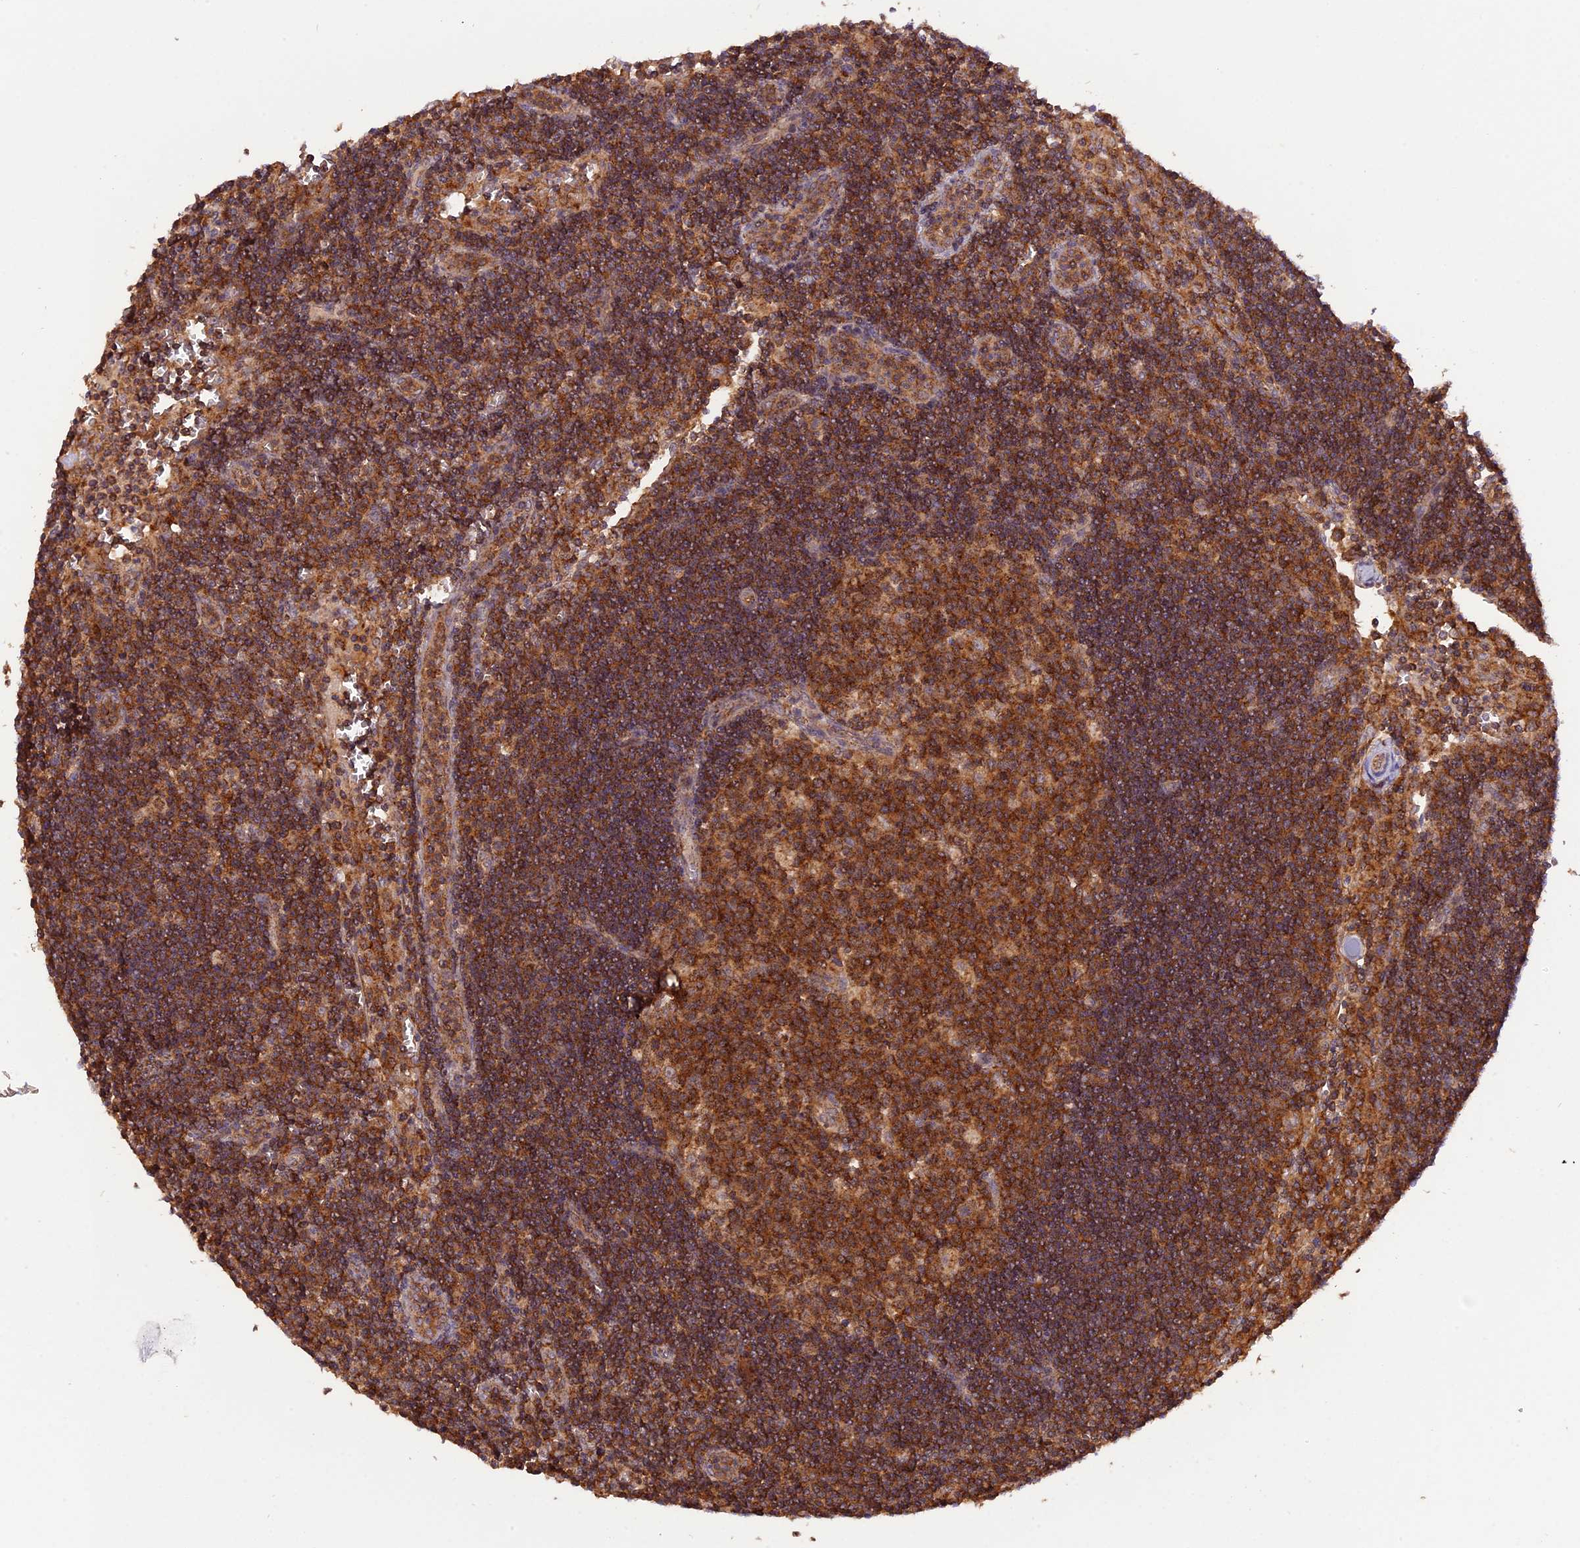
{"staining": {"intensity": "strong", "quantity": ">75%", "location": "cytoplasmic/membranous"}, "tissue": "lymph node", "cell_type": "Germinal center cells", "image_type": "normal", "snomed": [{"axis": "morphology", "description": "Normal tissue, NOS"}, {"axis": "topography", "description": "Lymph node"}], "caption": "DAB immunohistochemical staining of unremarkable lymph node shows strong cytoplasmic/membranous protein staining in about >75% of germinal center cells.", "gene": "PEX3", "patient": {"sex": "female", "age": 32}}